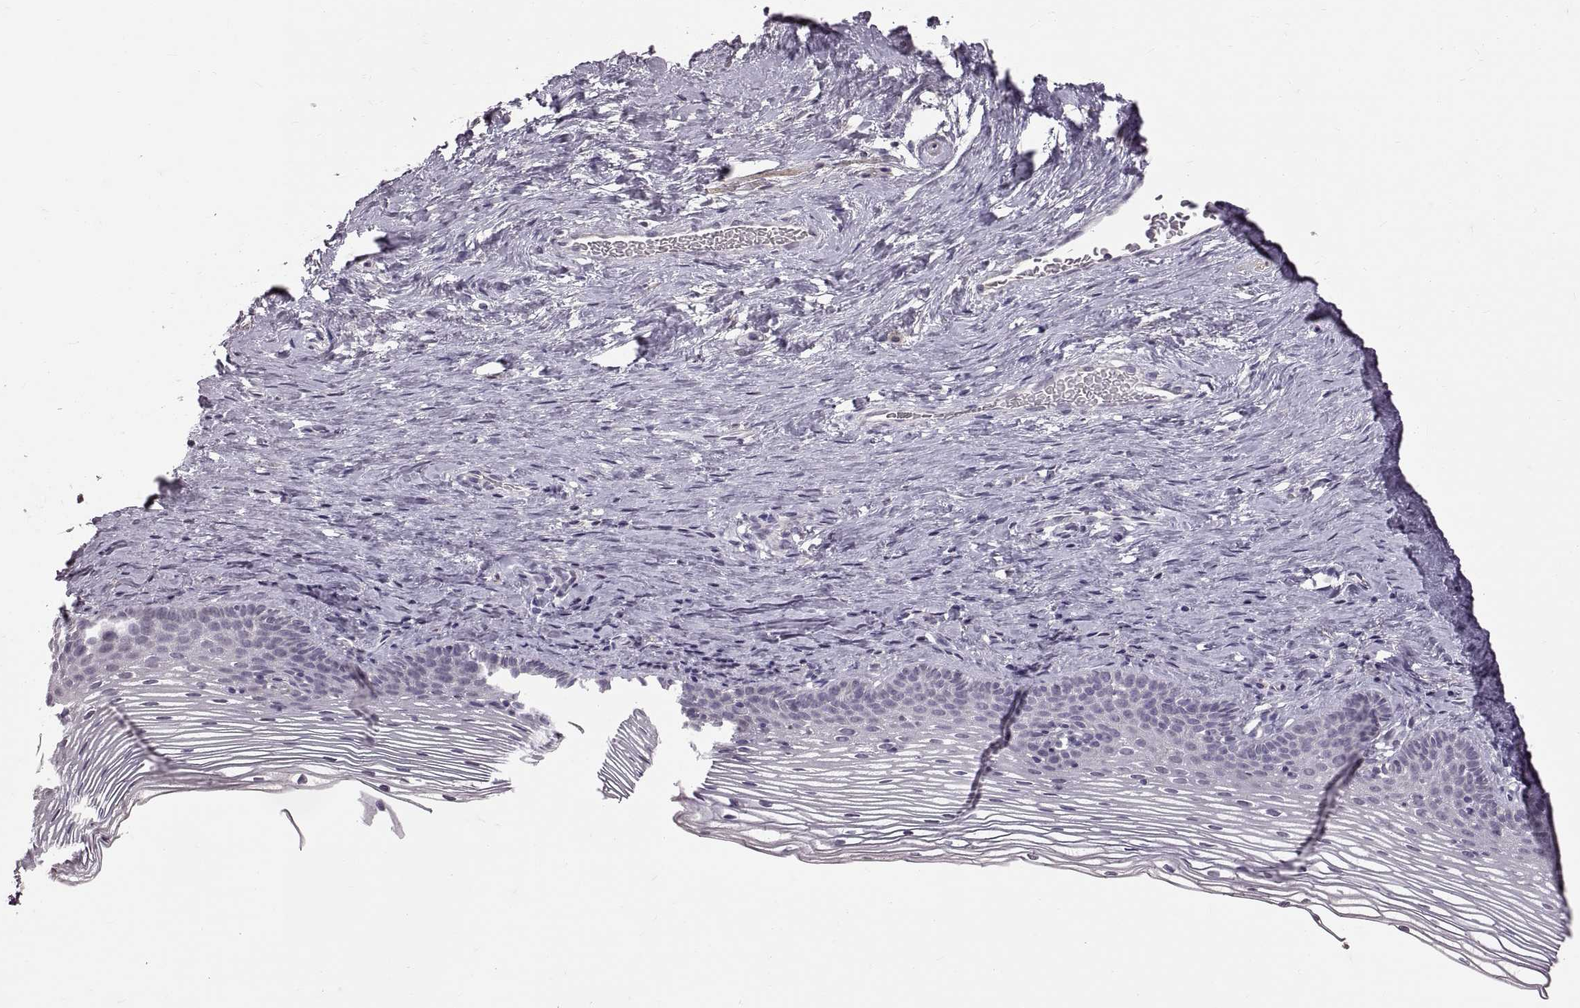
{"staining": {"intensity": "negative", "quantity": "none", "location": "none"}, "tissue": "cervix", "cell_type": "Glandular cells", "image_type": "normal", "snomed": [{"axis": "morphology", "description": "Normal tissue, NOS"}, {"axis": "topography", "description": "Cervix"}], "caption": "Protein analysis of unremarkable cervix demonstrates no significant staining in glandular cells.", "gene": "CDH2", "patient": {"sex": "female", "age": 39}}